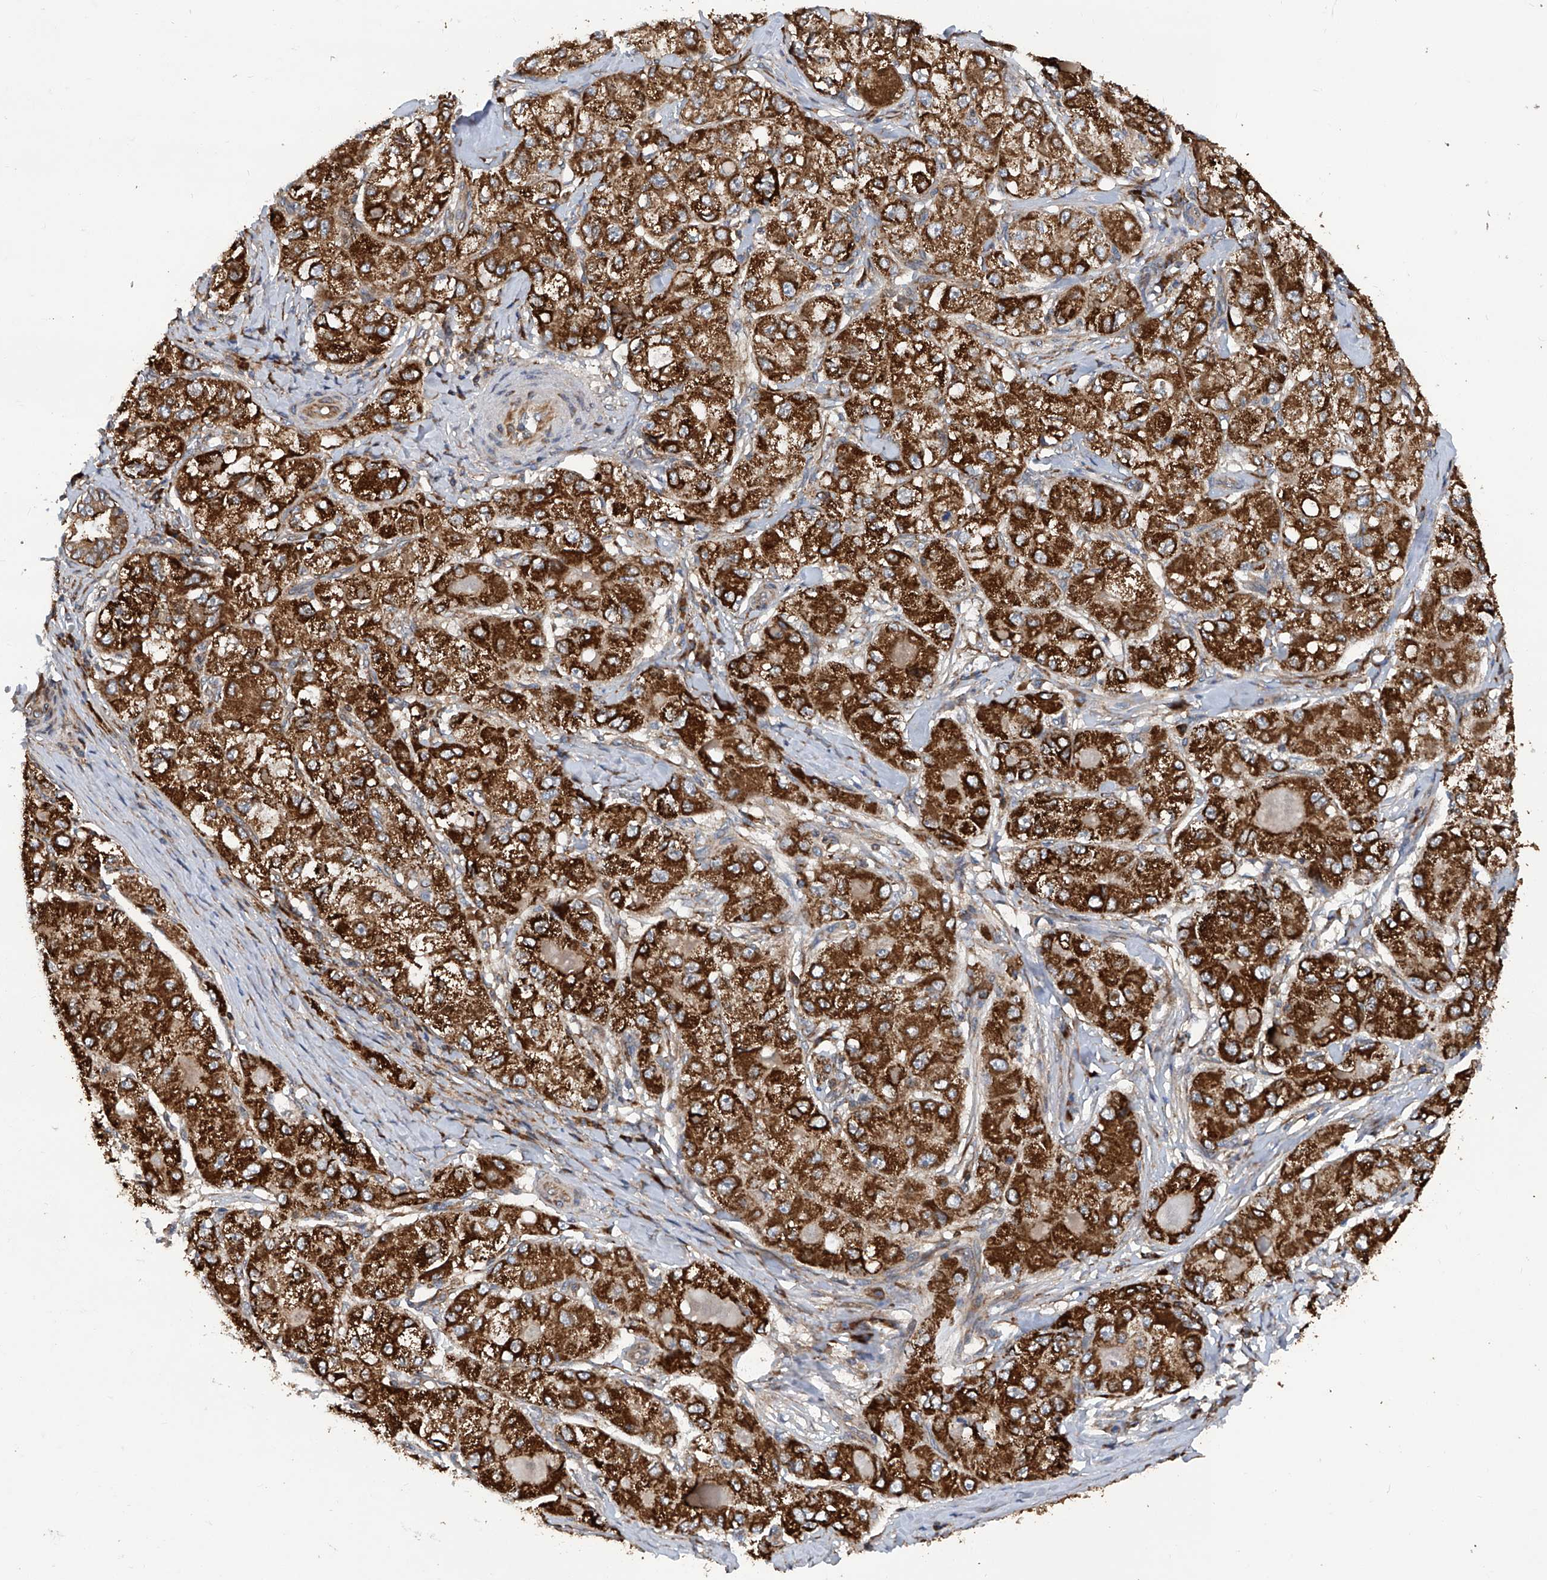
{"staining": {"intensity": "strong", "quantity": ">75%", "location": "cytoplasmic/membranous"}, "tissue": "liver cancer", "cell_type": "Tumor cells", "image_type": "cancer", "snomed": [{"axis": "morphology", "description": "Carcinoma, Hepatocellular, NOS"}, {"axis": "topography", "description": "Liver"}], "caption": "High-magnification brightfield microscopy of hepatocellular carcinoma (liver) stained with DAB (3,3'-diaminobenzidine) (brown) and counterstained with hematoxylin (blue). tumor cells exhibit strong cytoplasmic/membranous positivity is seen in approximately>75% of cells.", "gene": "ASCC3", "patient": {"sex": "male", "age": 80}}